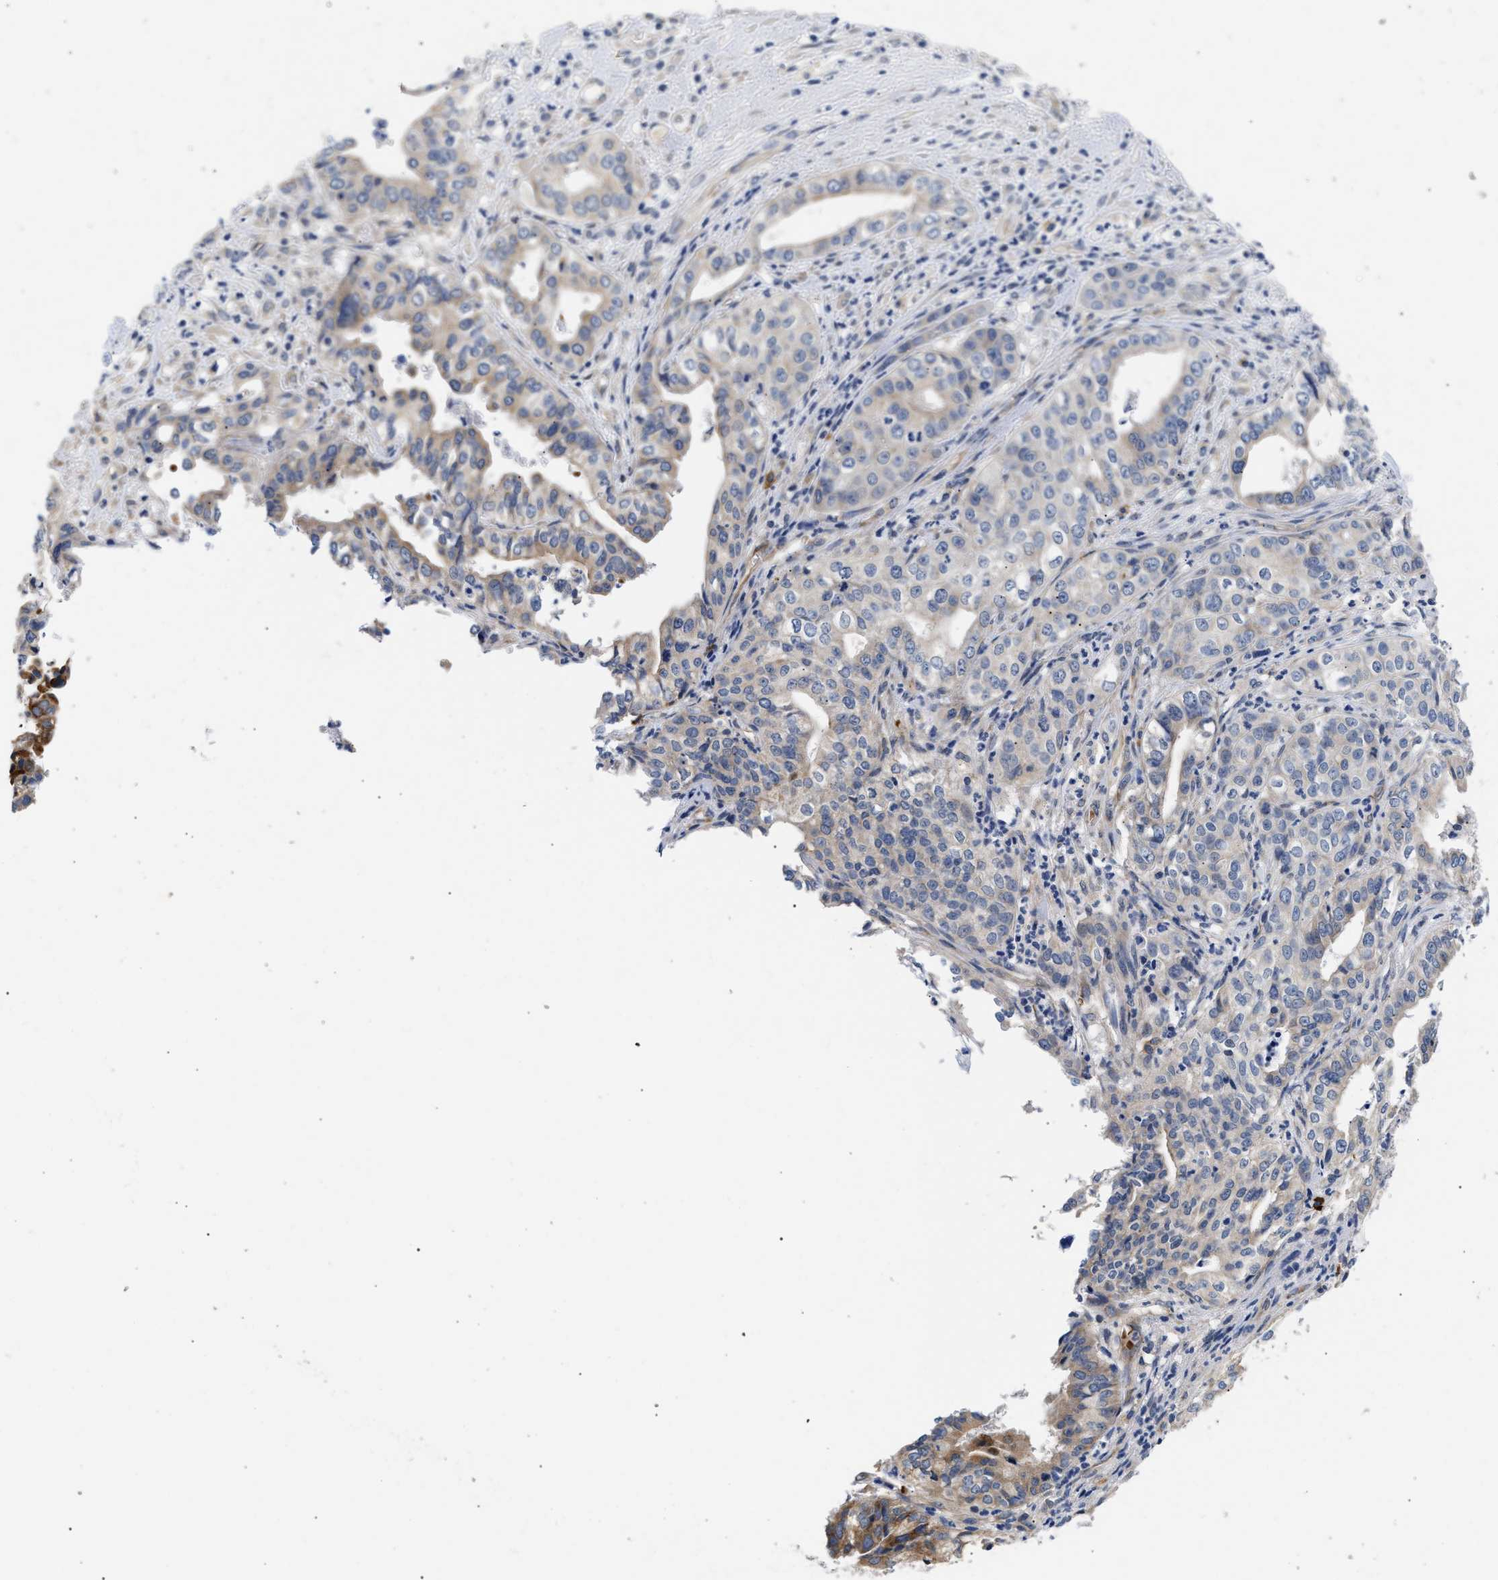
{"staining": {"intensity": "weak", "quantity": "25%-75%", "location": "cytoplasmic/membranous"}, "tissue": "liver cancer", "cell_type": "Tumor cells", "image_type": "cancer", "snomed": [{"axis": "morphology", "description": "Cholangiocarcinoma"}, {"axis": "topography", "description": "Liver"}], "caption": "Immunohistochemistry of human cholangiocarcinoma (liver) displays low levels of weak cytoplasmic/membranous expression in about 25%-75% of tumor cells.", "gene": "RINT1", "patient": {"sex": "female", "age": 61}}